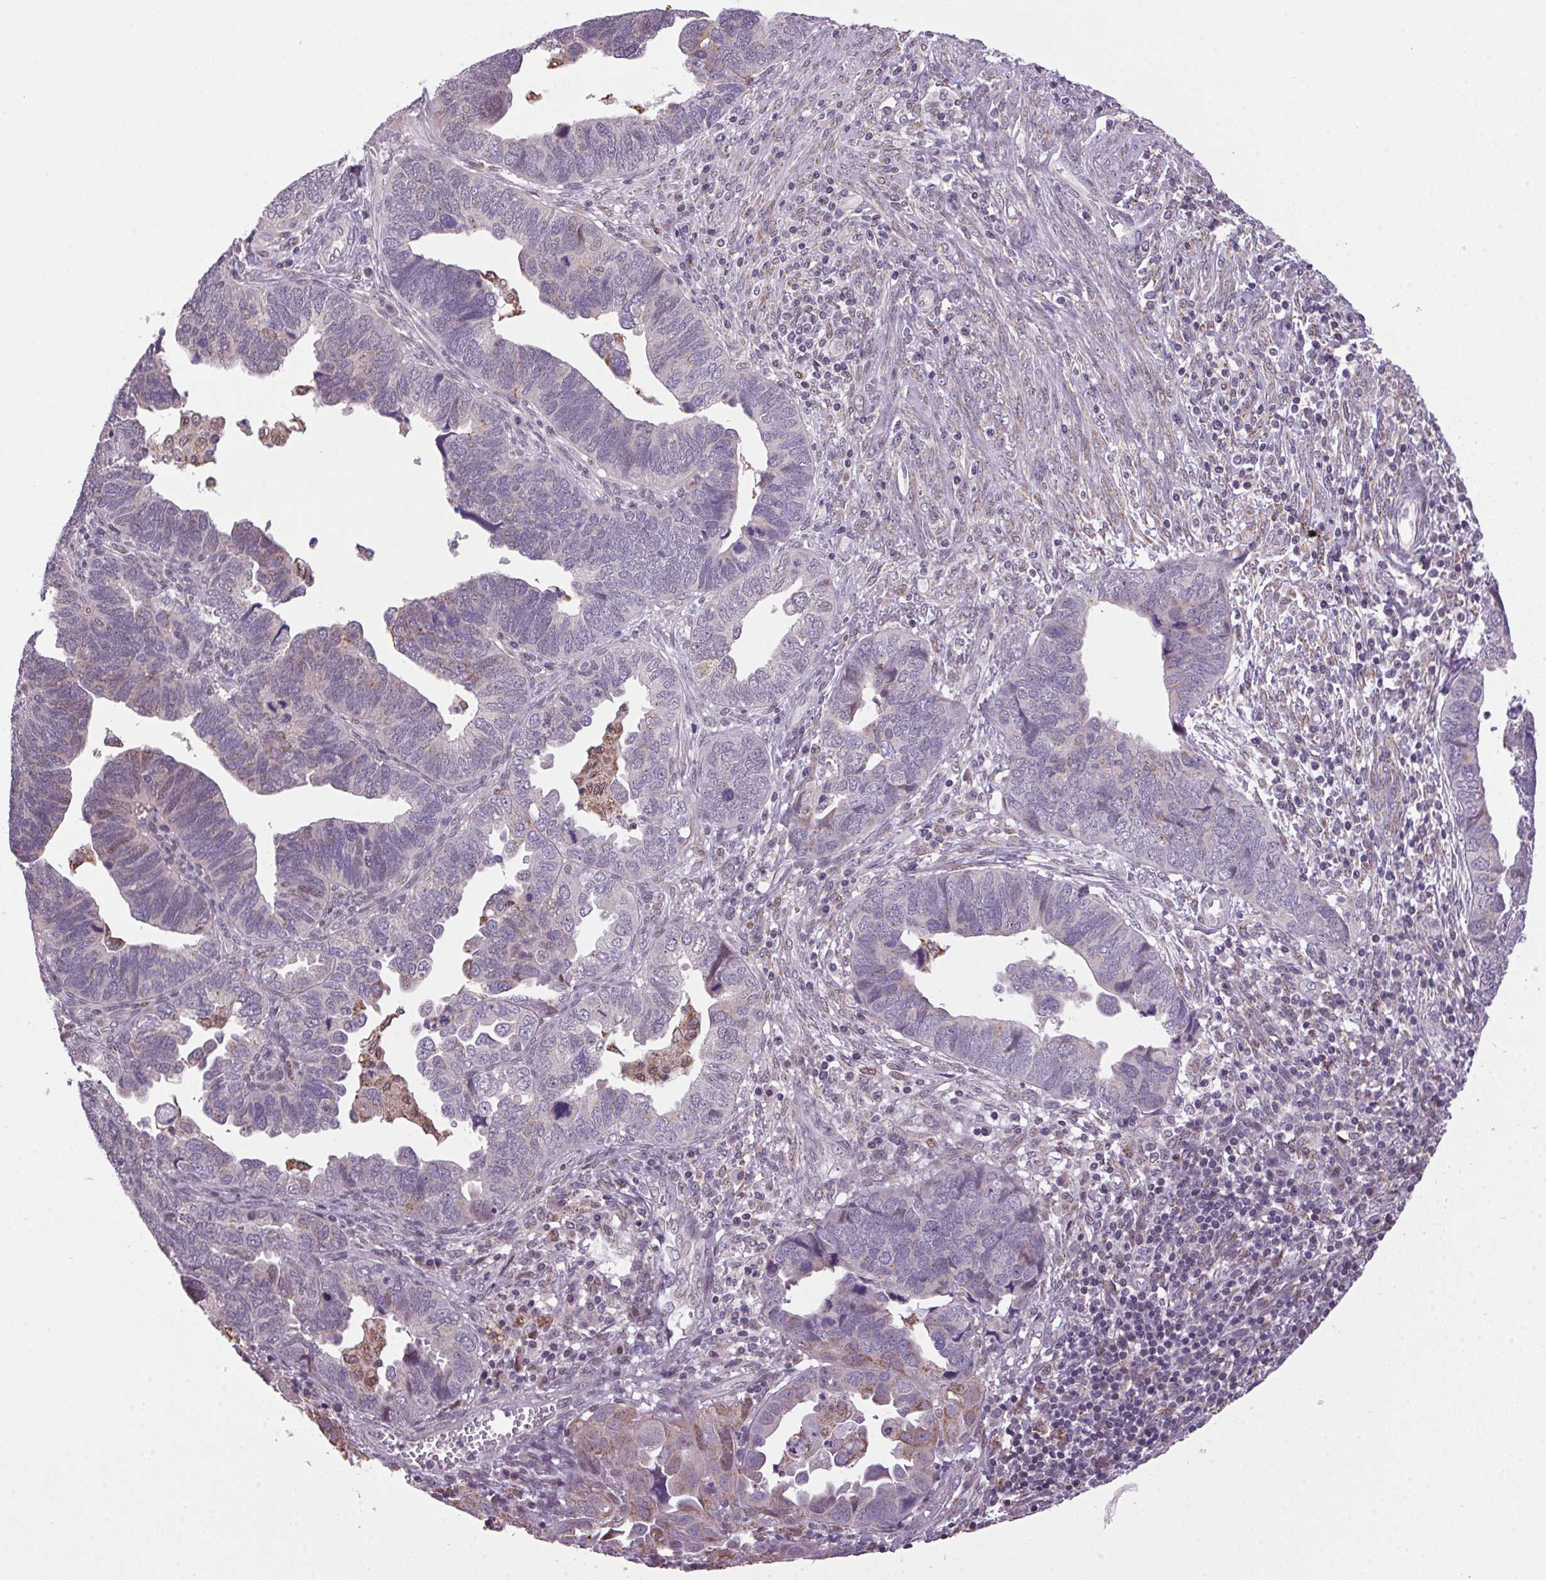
{"staining": {"intensity": "weak", "quantity": "<25%", "location": "cytoplasmic/membranous"}, "tissue": "endometrial cancer", "cell_type": "Tumor cells", "image_type": "cancer", "snomed": [{"axis": "morphology", "description": "Adenocarcinoma, NOS"}, {"axis": "topography", "description": "Endometrium"}], "caption": "Photomicrograph shows no protein staining in tumor cells of endometrial adenocarcinoma tissue.", "gene": "AKR1E2", "patient": {"sex": "female", "age": 79}}